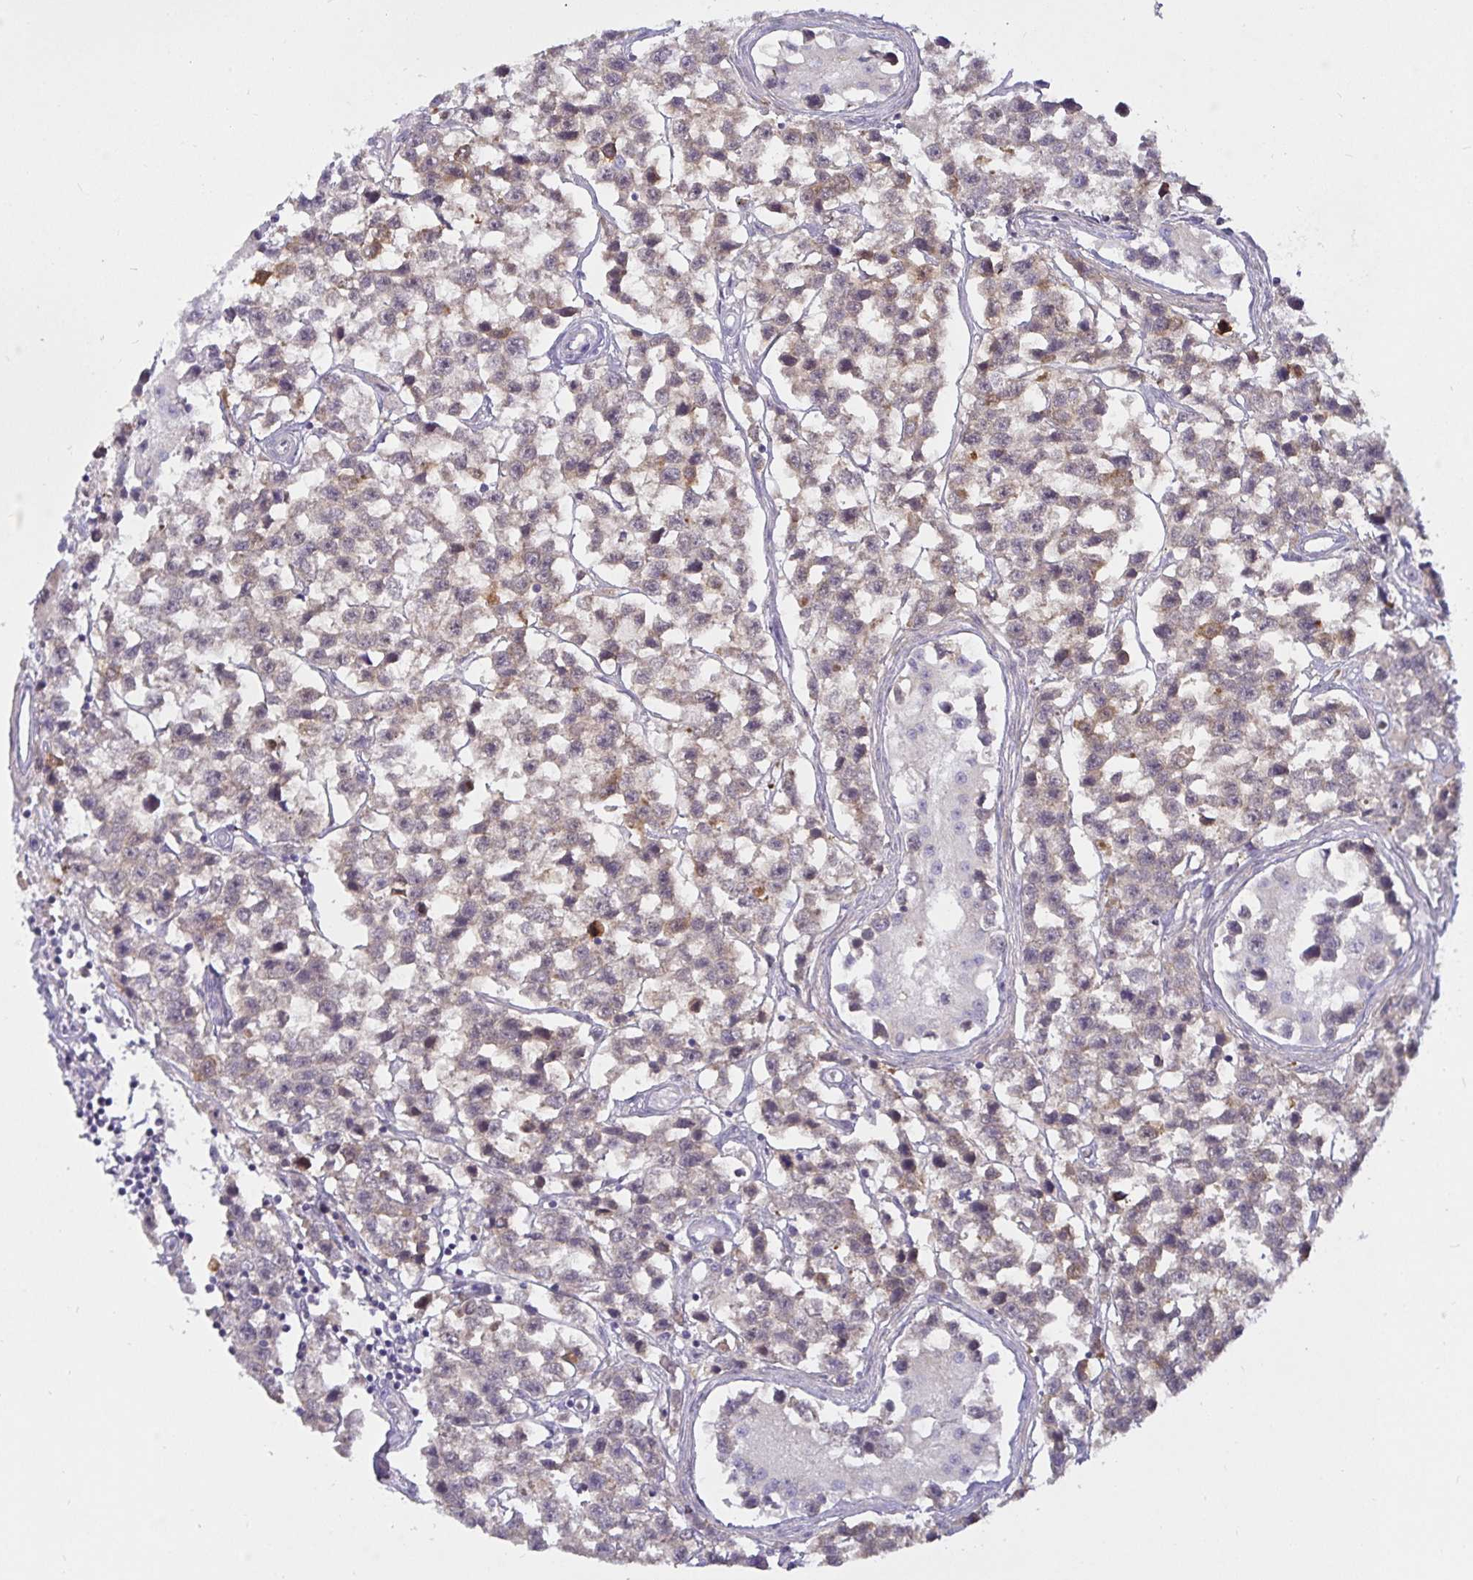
{"staining": {"intensity": "weak", "quantity": "25%-75%", "location": "cytoplasmic/membranous"}, "tissue": "testis cancer", "cell_type": "Tumor cells", "image_type": "cancer", "snomed": [{"axis": "morphology", "description": "Seminoma, NOS"}, {"axis": "topography", "description": "Testis"}], "caption": "The histopathology image exhibits a brown stain indicating the presence of a protein in the cytoplasmic/membranous of tumor cells in testis seminoma.", "gene": "MON2", "patient": {"sex": "male", "age": 26}}